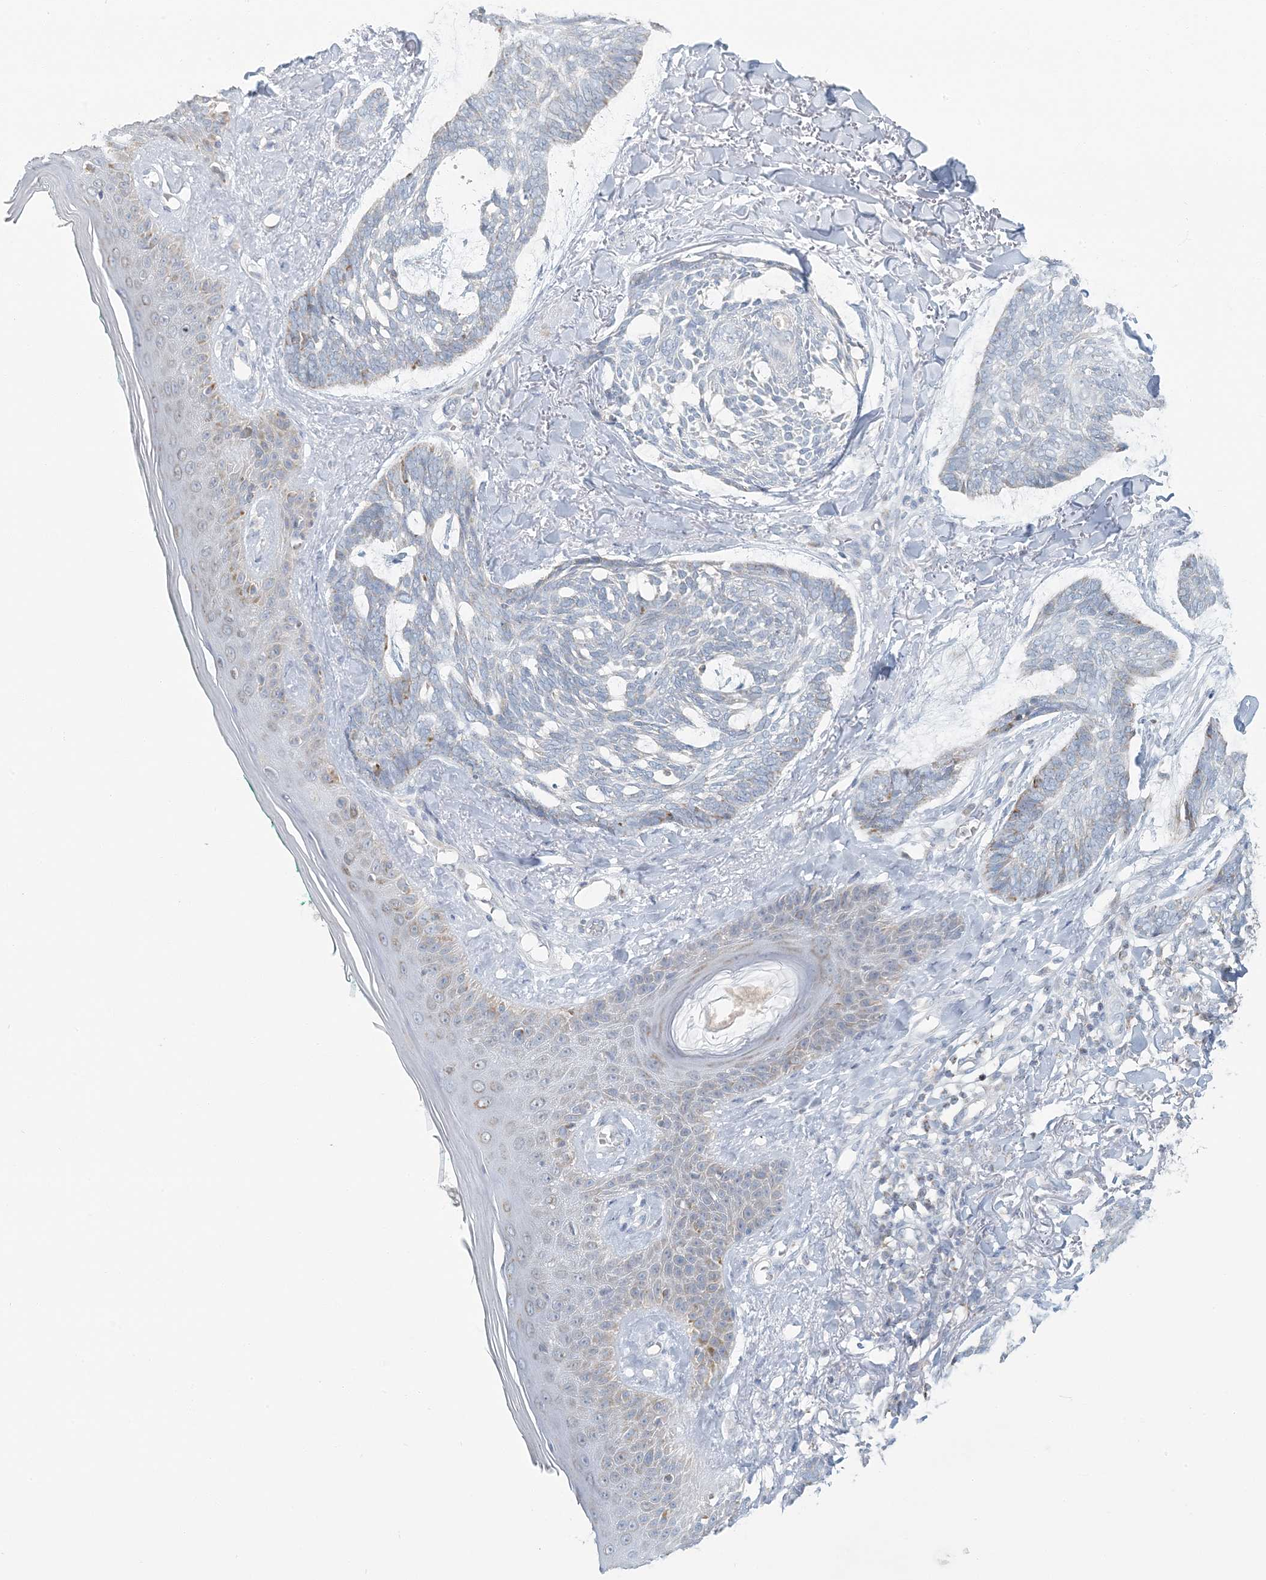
{"staining": {"intensity": "negative", "quantity": "none", "location": "none"}, "tissue": "skin cancer", "cell_type": "Tumor cells", "image_type": "cancer", "snomed": [{"axis": "morphology", "description": "Basal cell carcinoma"}, {"axis": "topography", "description": "Skin"}], "caption": "Immunohistochemistry (IHC) of skin cancer (basal cell carcinoma) shows no expression in tumor cells.", "gene": "BDH1", "patient": {"sex": "male", "age": 43}}